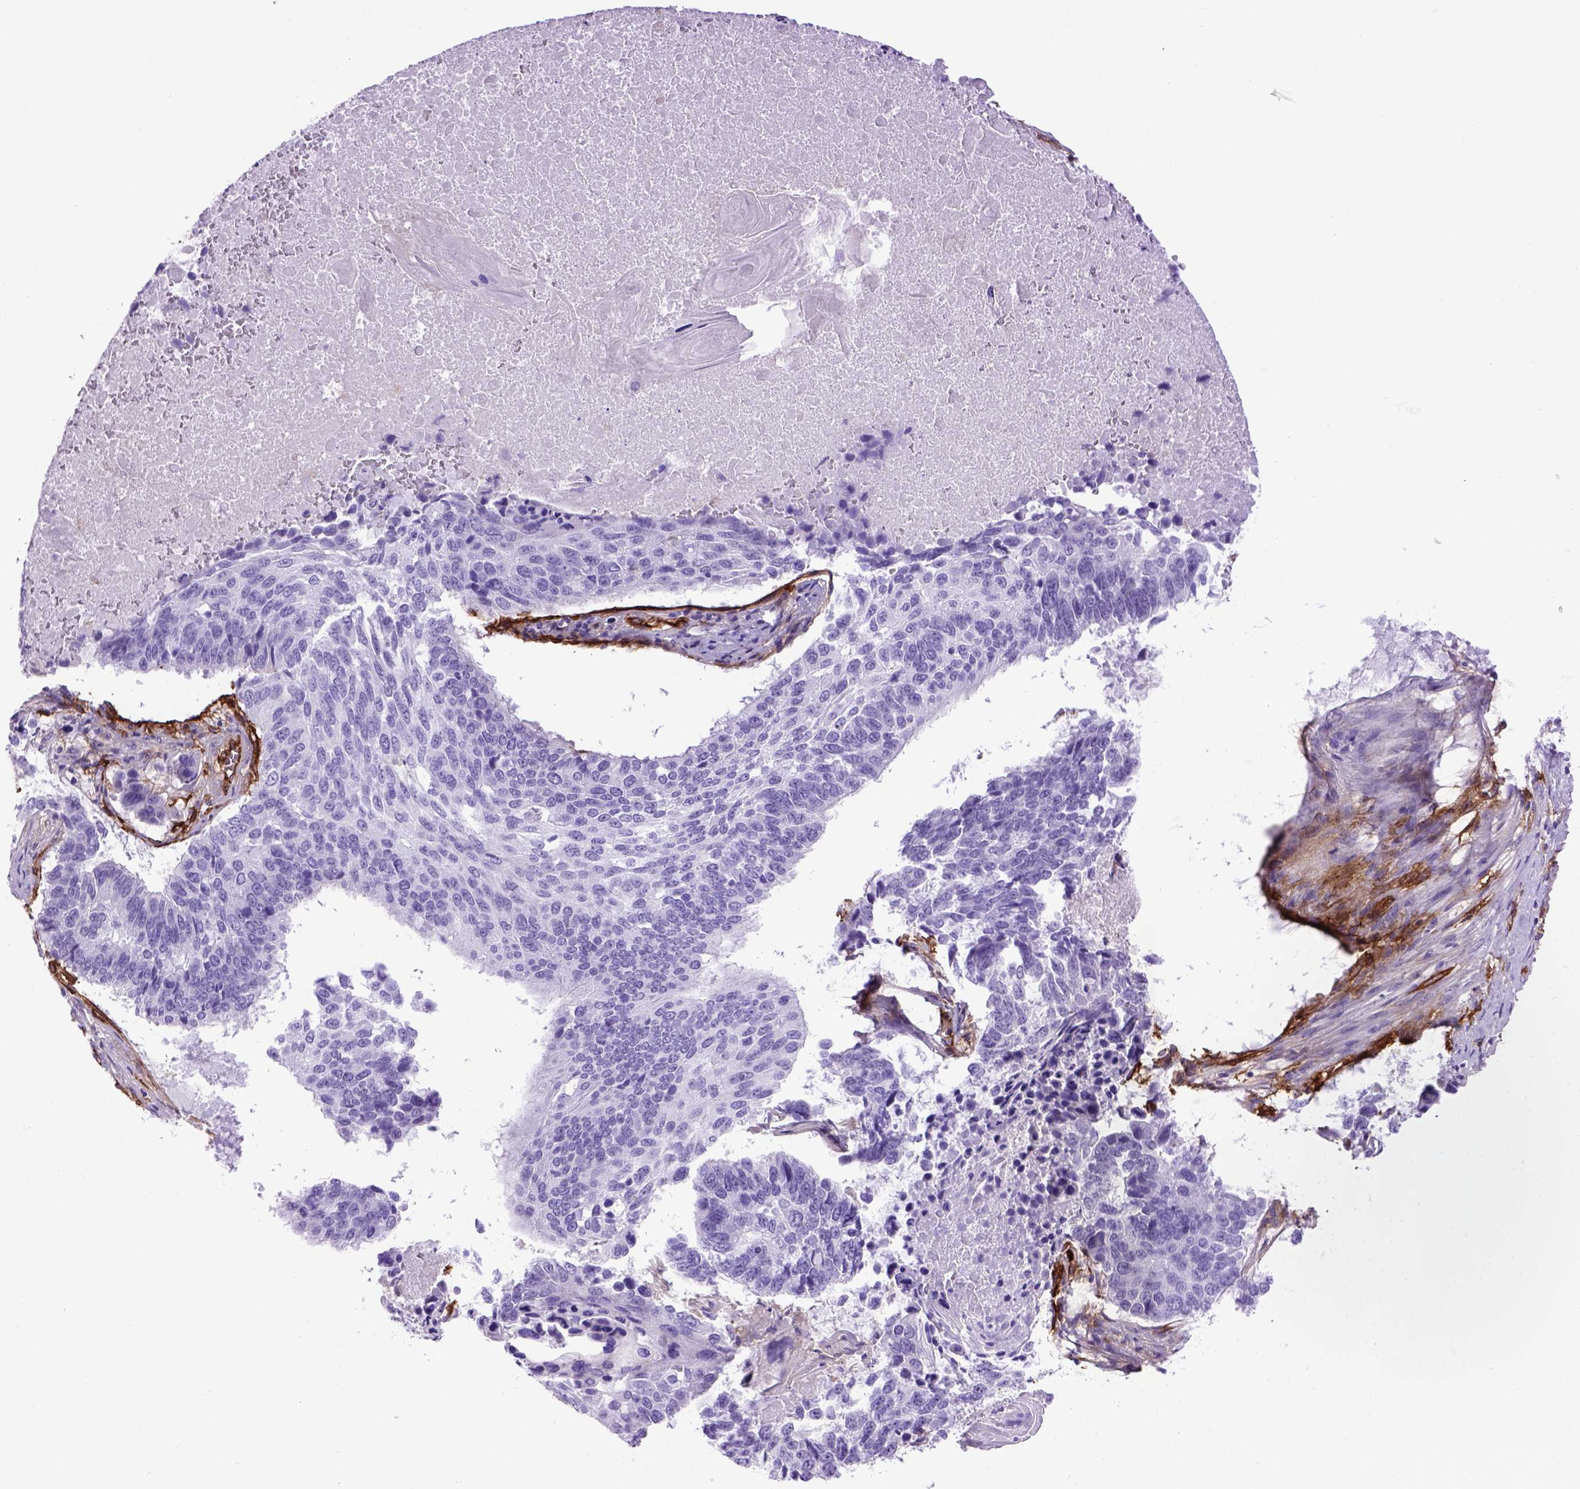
{"staining": {"intensity": "negative", "quantity": "none", "location": "none"}, "tissue": "lung cancer", "cell_type": "Tumor cells", "image_type": "cancer", "snomed": [{"axis": "morphology", "description": "Squamous cell carcinoma, NOS"}, {"axis": "topography", "description": "Lung"}], "caption": "Human lung squamous cell carcinoma stained for a protein using immunohistochemistry reveals no expression in tumor cells.", "gene": "ENG", "patient": {"sex": "male", "age": 73}}